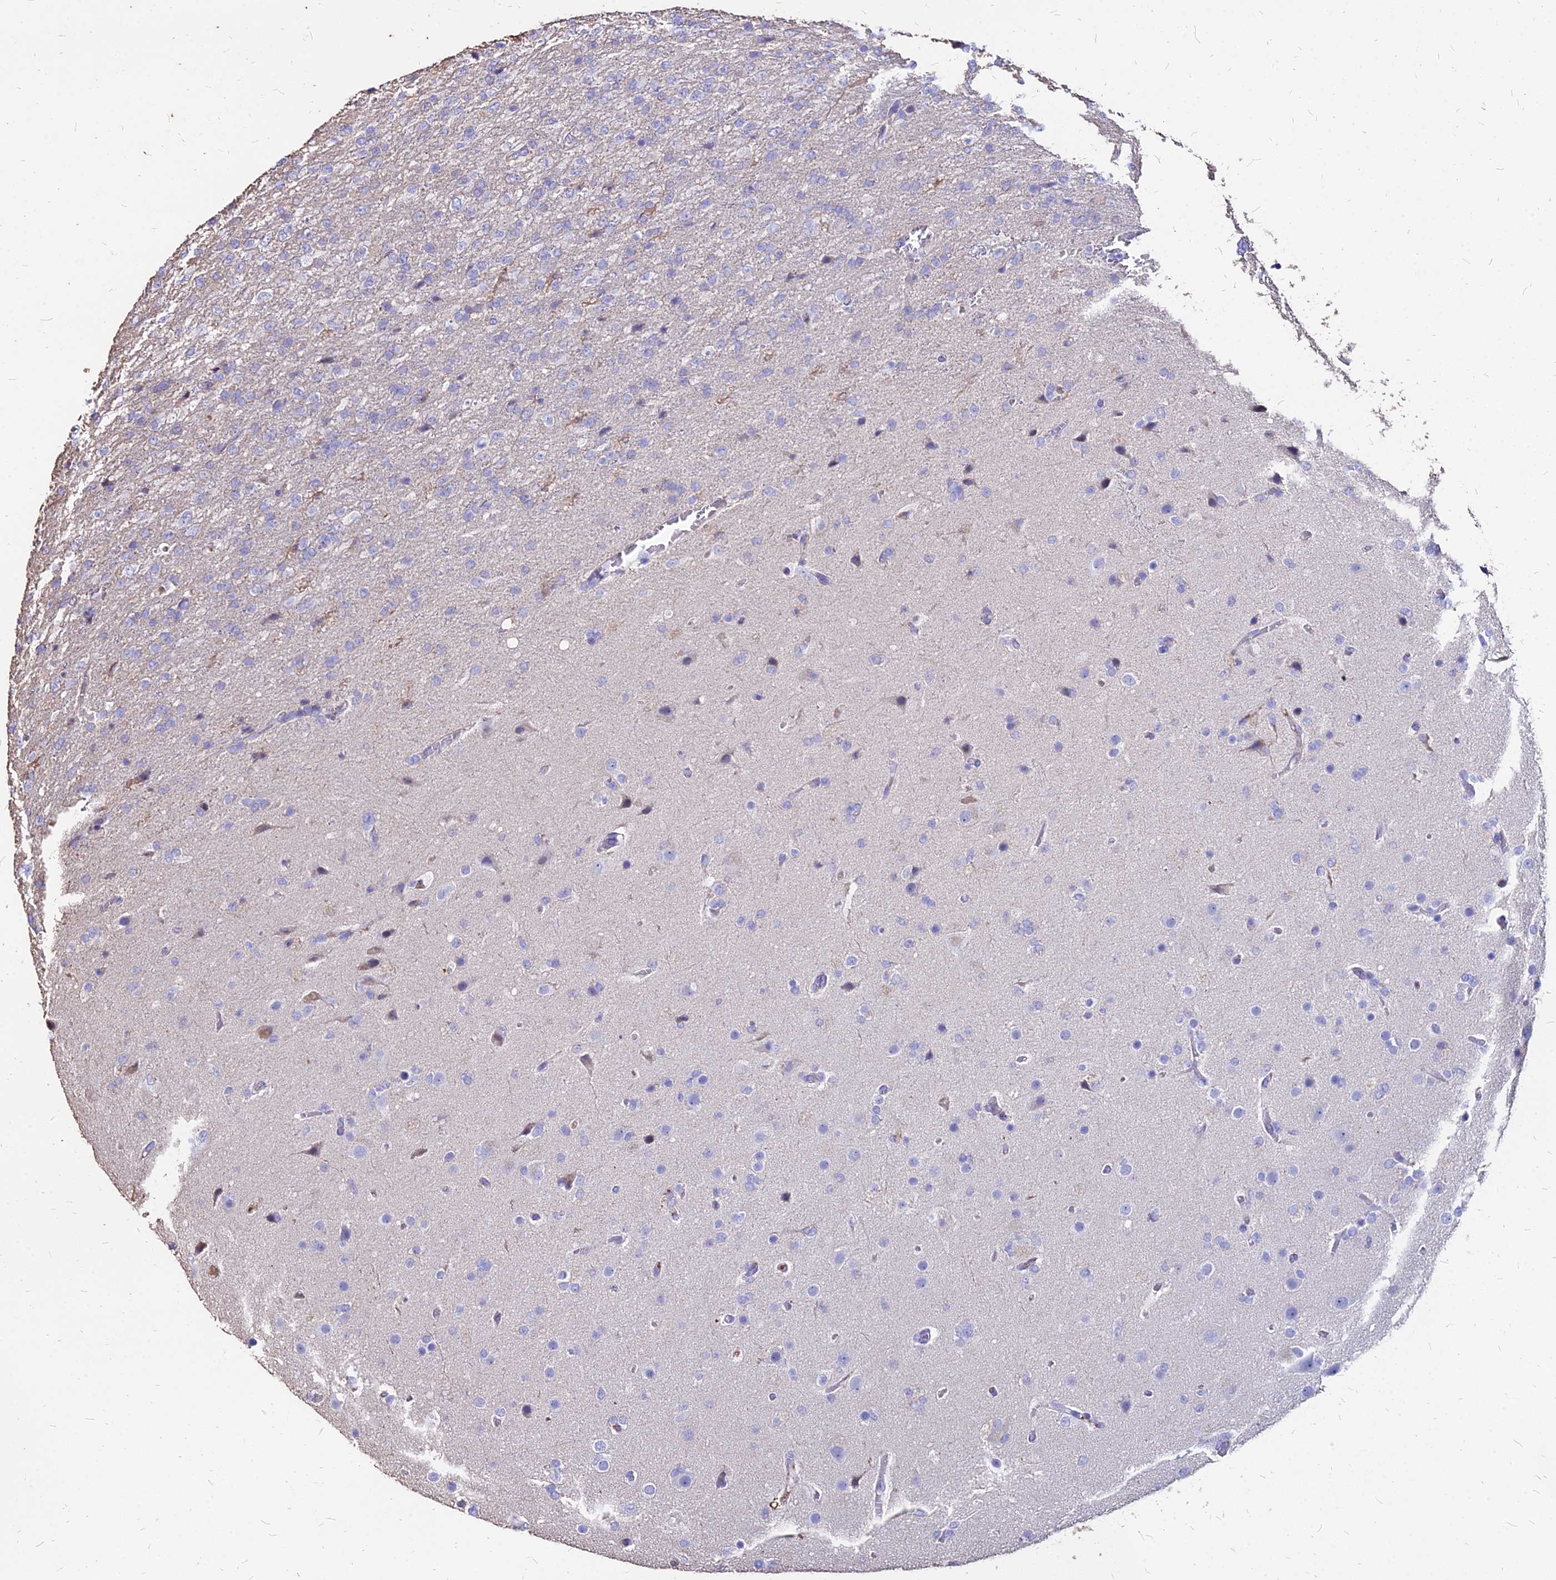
{"staining": {"intensity": "negative", "quantity": "none", "location": "none"}, "tissue": "glioma", "cell_type": "Tumor cells", "image_type": "cancer", "snomed": [{"axis": "morphology", "description": "Glioma, malignant, High grade"}, {"axis": "topography", "description": "Brain"}], "caption": "Tumor cells show no significant protein positivity in malignant high-grade glioma.", "gene": "NME5", "patient": {"sex": "female", "age": 74}}